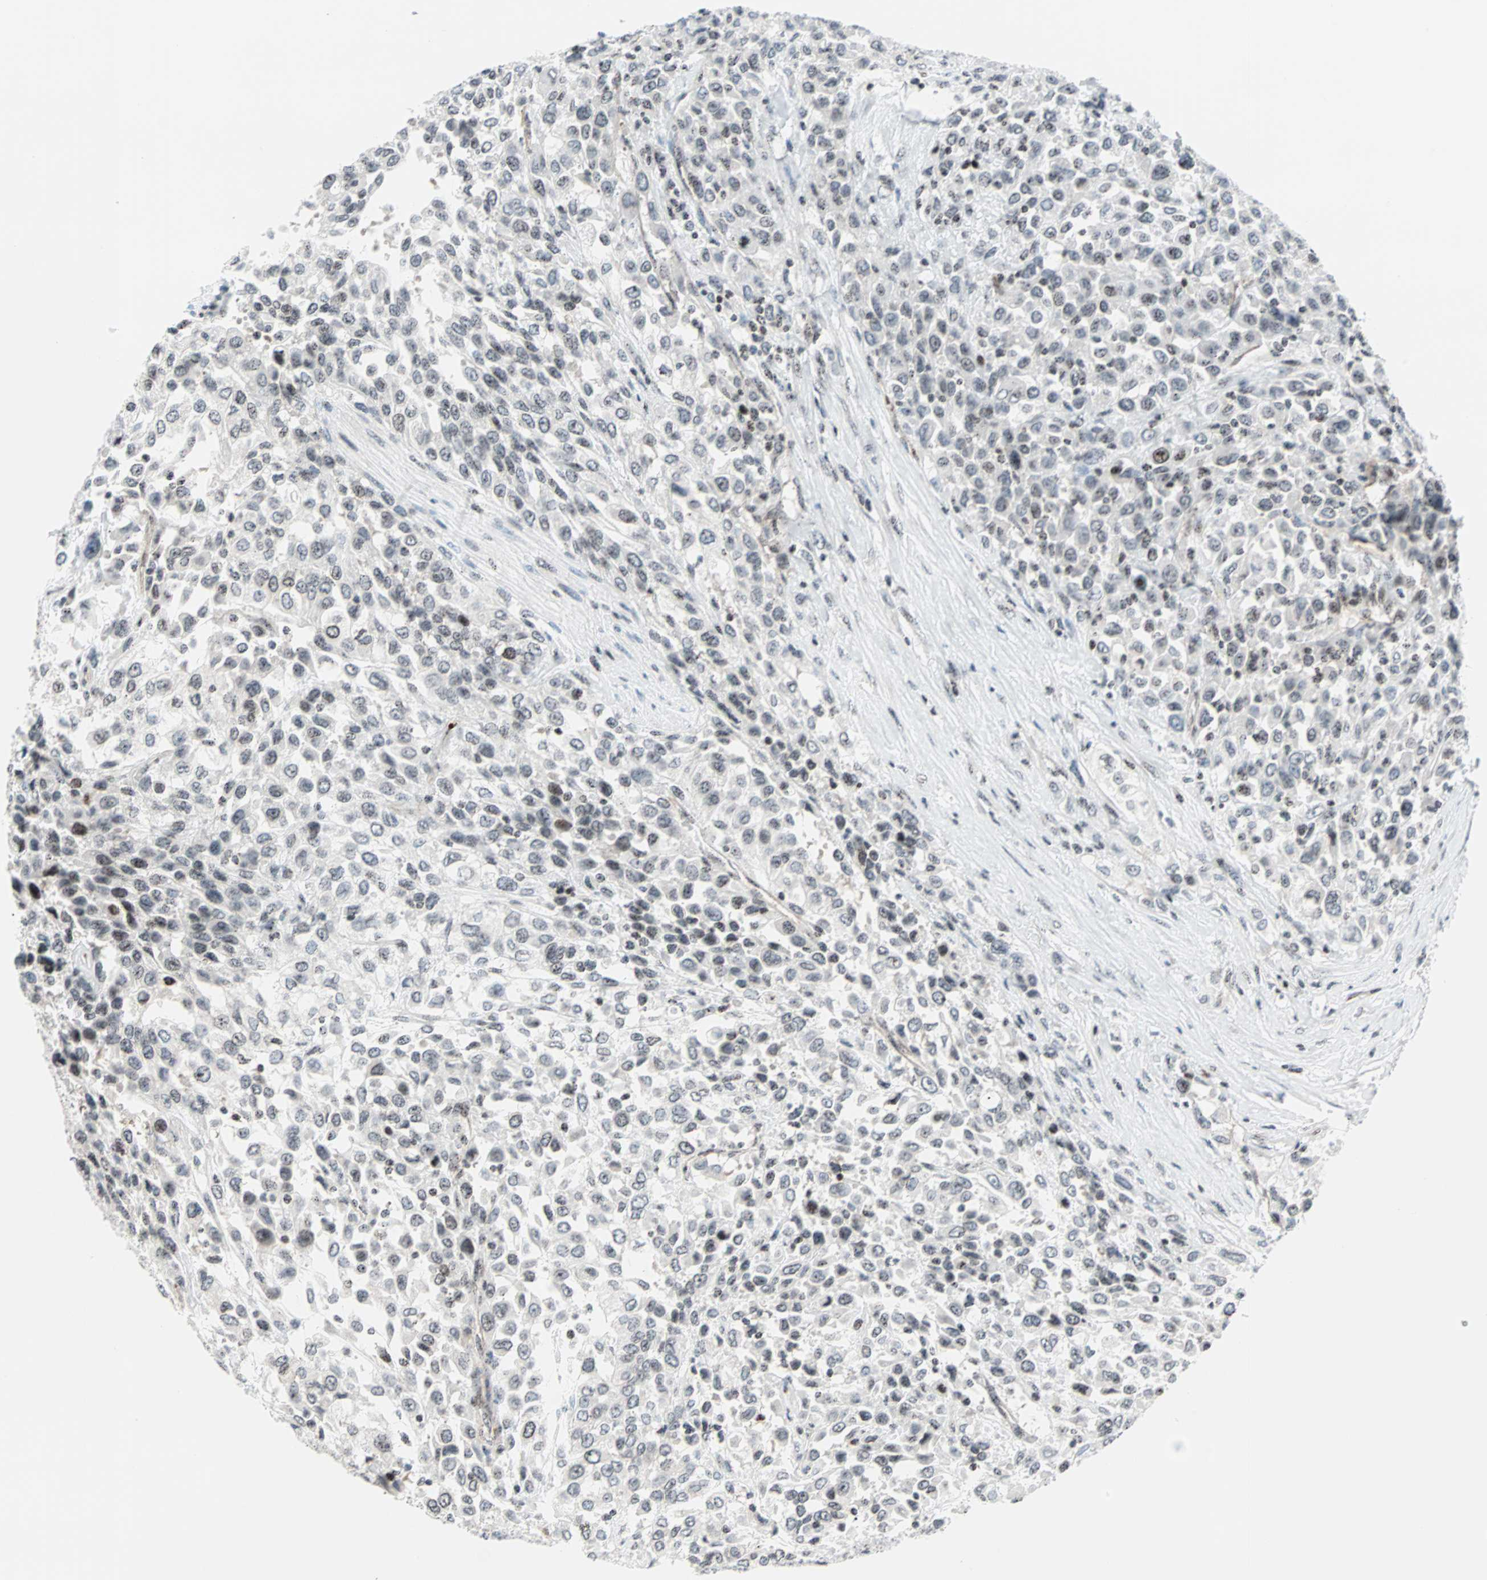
{"staining": {"intensity": "weak", "quantity": "25%-75%", "location": "nuclear"}, "tissue": "urothelial cancer", "cell_type": "Tumor cells", "image_type": "cancer", "snomed": [{"axis": "morphology", "description": "Urothelial carcinoma, High grade"}, {"axis": "topography", "description": "Urinary bladder"}], "caption": "Immunohistochemical staining of urothelial cancer demonstrates low levels of weak nuclear staining in approximately 25%-75% of tumor cells. (brown staining indicates protein expression, while blue staining denotes nuclei).", "gene": "CENPA", "patient": {"sex": "female", "age": 80}}